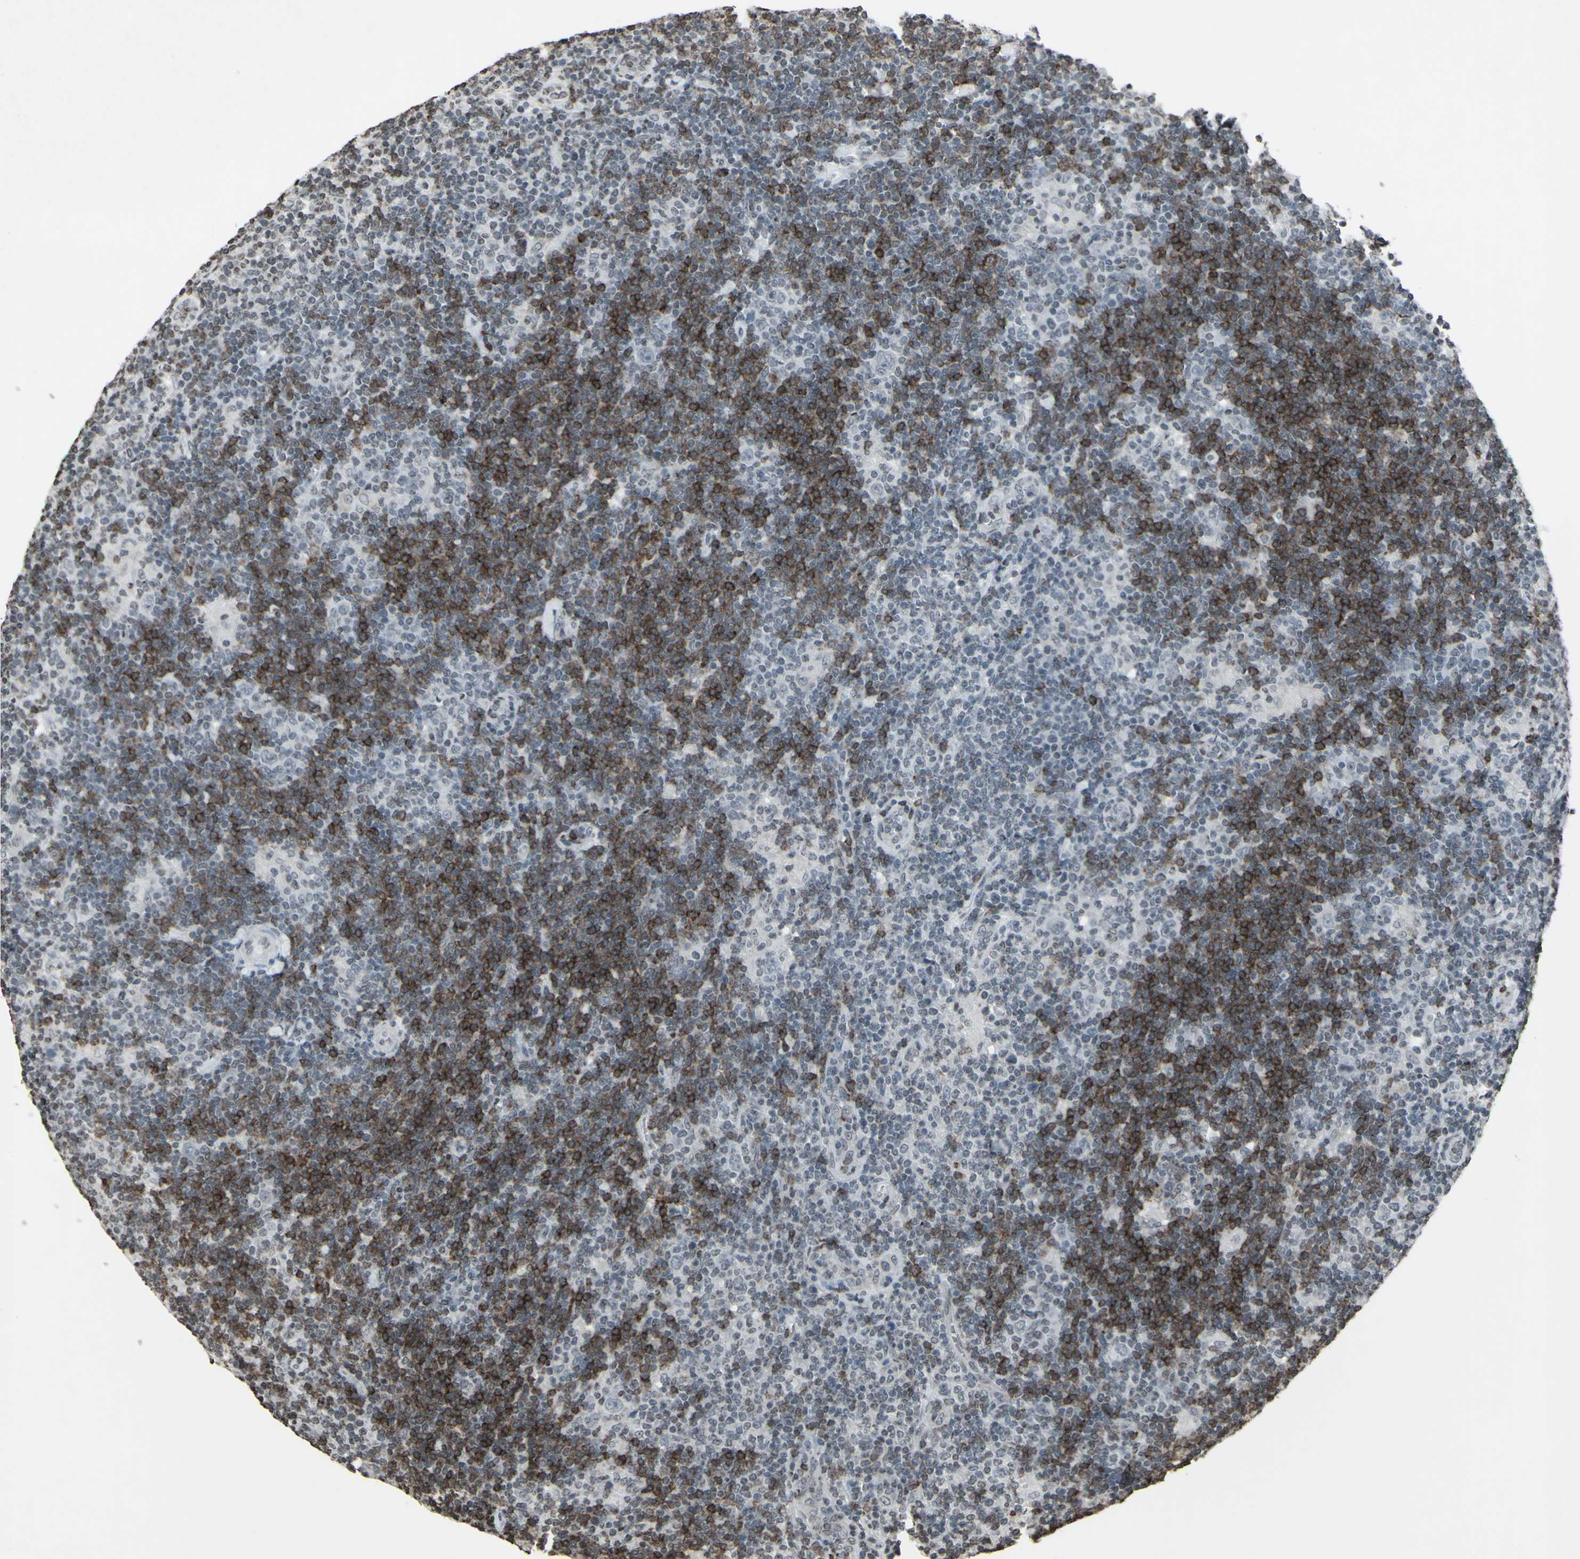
{"staining": {"intensity": "negative", "quantity": "none", "location": "none"}, "tissue": "lymphoma", "cell_type": "Tumor cells", "image_type": "cancer", "snomed": [{"axis": "morphology", "description": "Hodgkin's disease, NOS"}, {"axis": "topography", "description": "Lymph node"}], "caption": "An IHC histopathology image of Hodgkin's disease is shown. There is no staining in tumor cells of Hodgkin's disease.", "gene": "CD79B", "patient": {"sex": "female", "age": 57}}